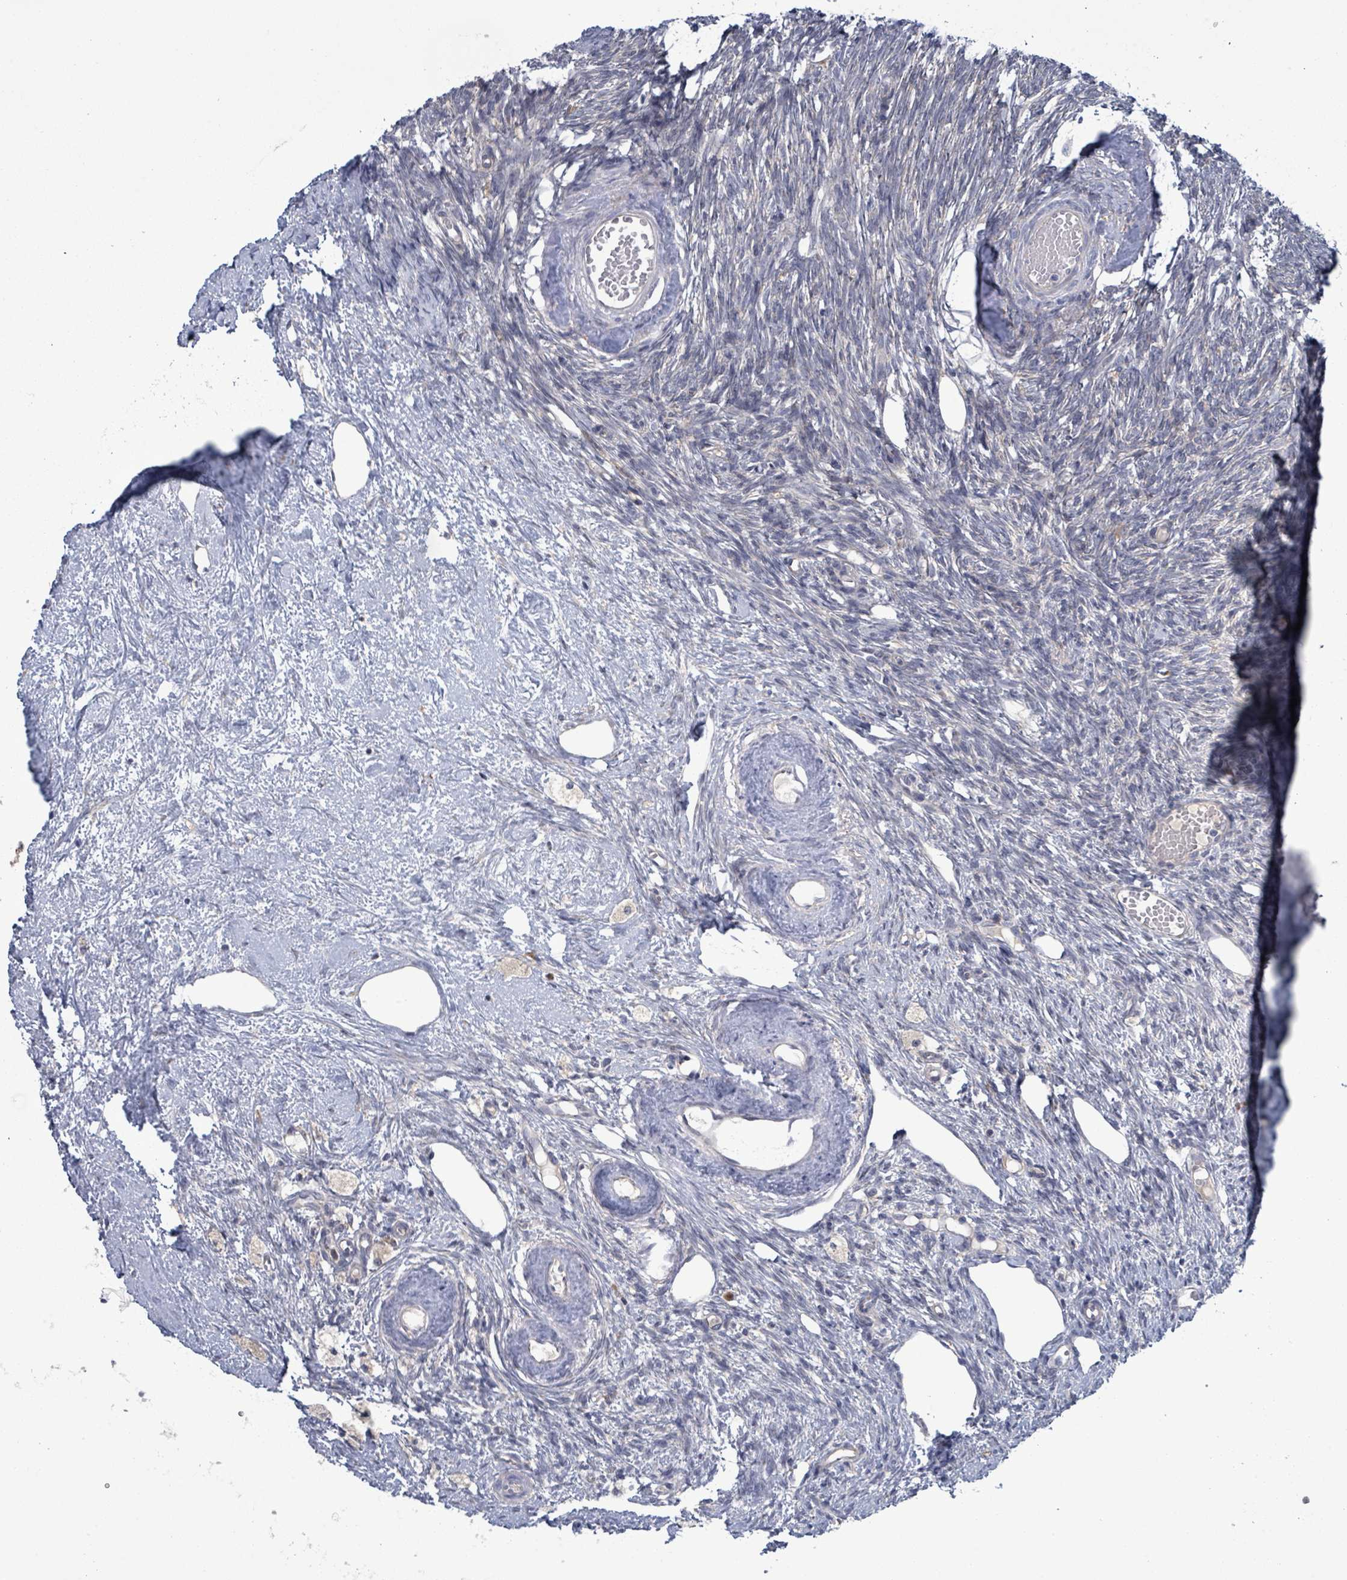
{"staining": {"intensity": "weak", "quantity": "<25%", "location": "cytoplasmic/membranous"}, "tissue": "ovary", "cell_type": "Follicle cells", "image_type": "normal", "snomed": [{"axis": "morphology", "description": "Normal tissue, NOS"}, {"axis": "topography", "description": "Ovary"}], "caption": "This is an IHC image of benign ovary. There is no positivity in follicle cells.", "gene": "ATP13A1", "patient": {"sex": "female", "age": 51}}